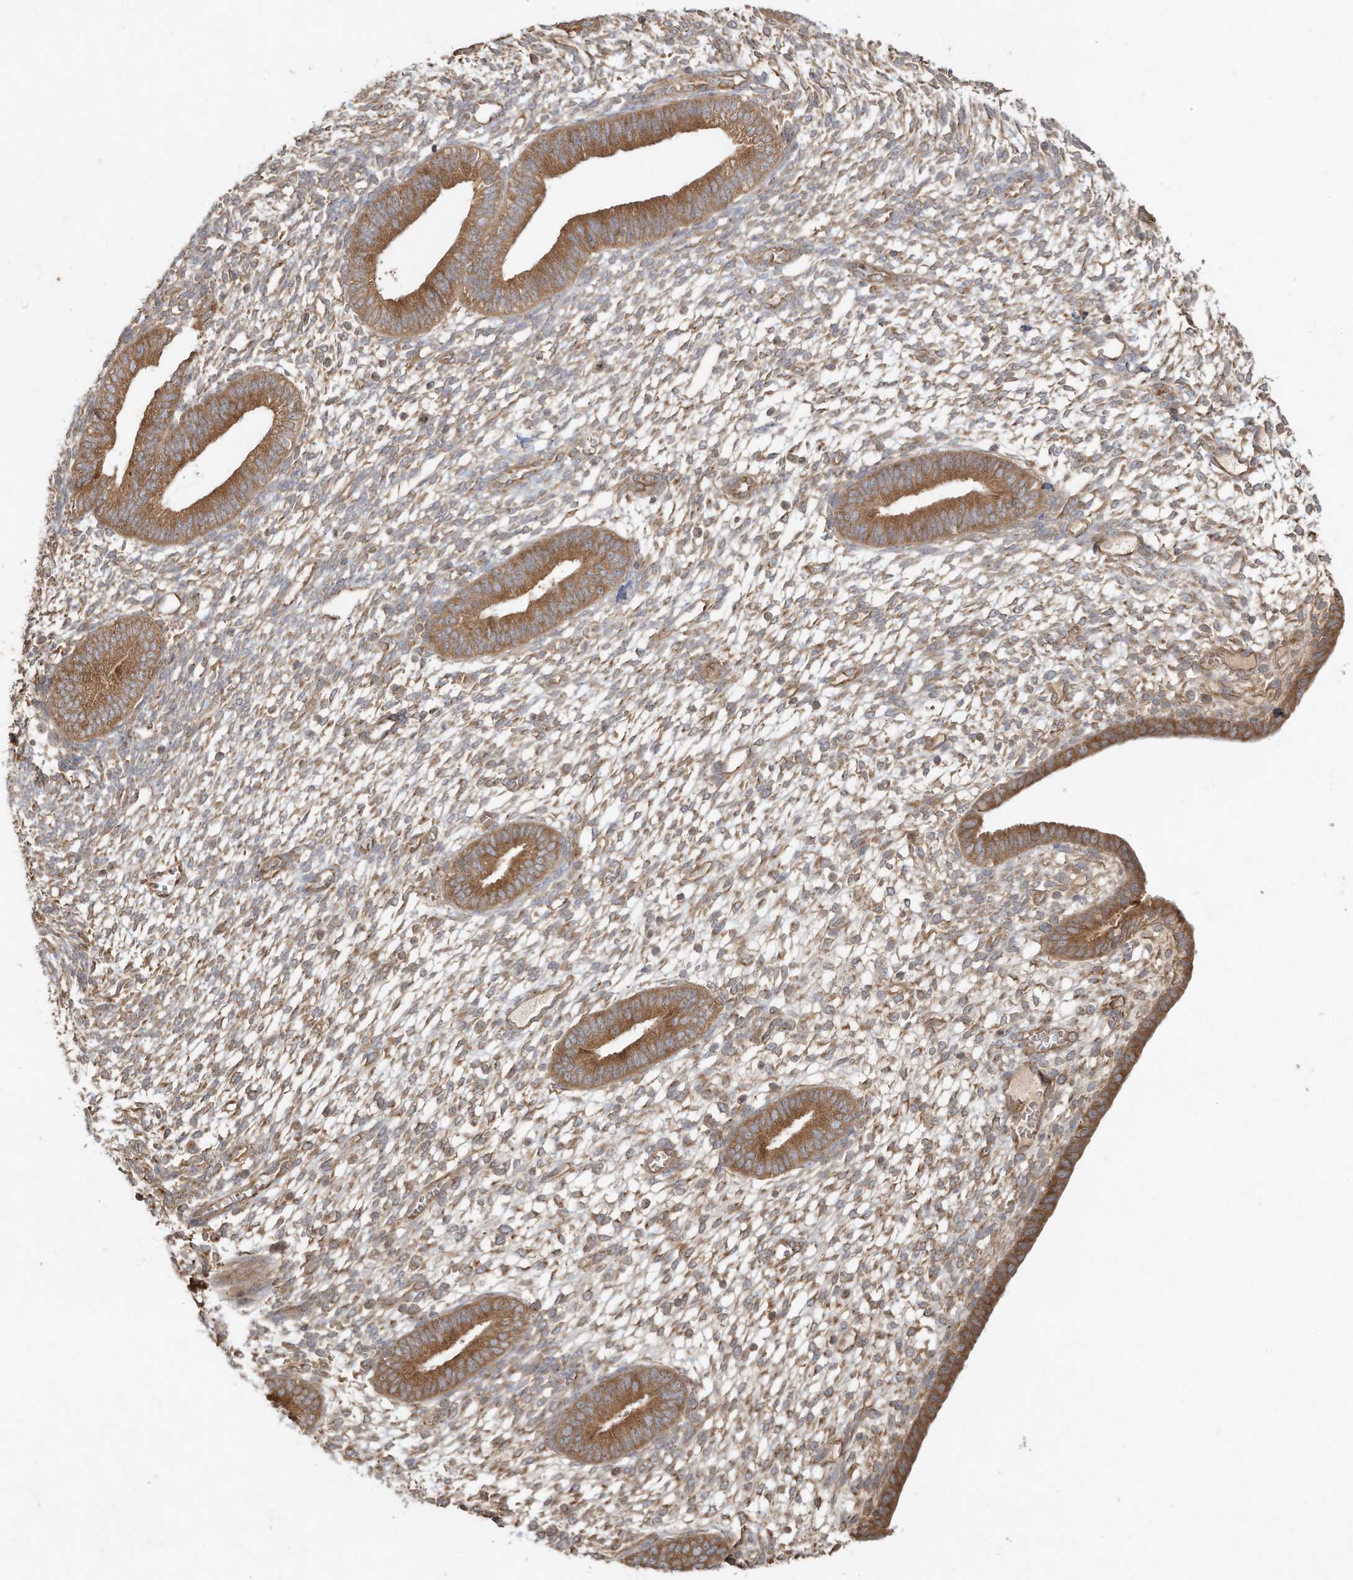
{"staining": {"intensity": "moderate", "quantity": "25%-75%", "location": "cytoplasmic/membranous"}, "tissue": "endometrium", "cell_type": "Cells in endometrial stroma", "image_type": "normal", "snomed": [{"axis": "morphology", "description": "Normal tissue, NOS"}, {"axis": "topography", "description": "Endometrium"}], "caption": "Moderate cytoplasmic/membranous protein staining is appreciated in about 25%-75% of cells in endometrial stroma in endometrium.", "gene": "DYNC1I2", "patient": {"sex": "female", "age": 46}}